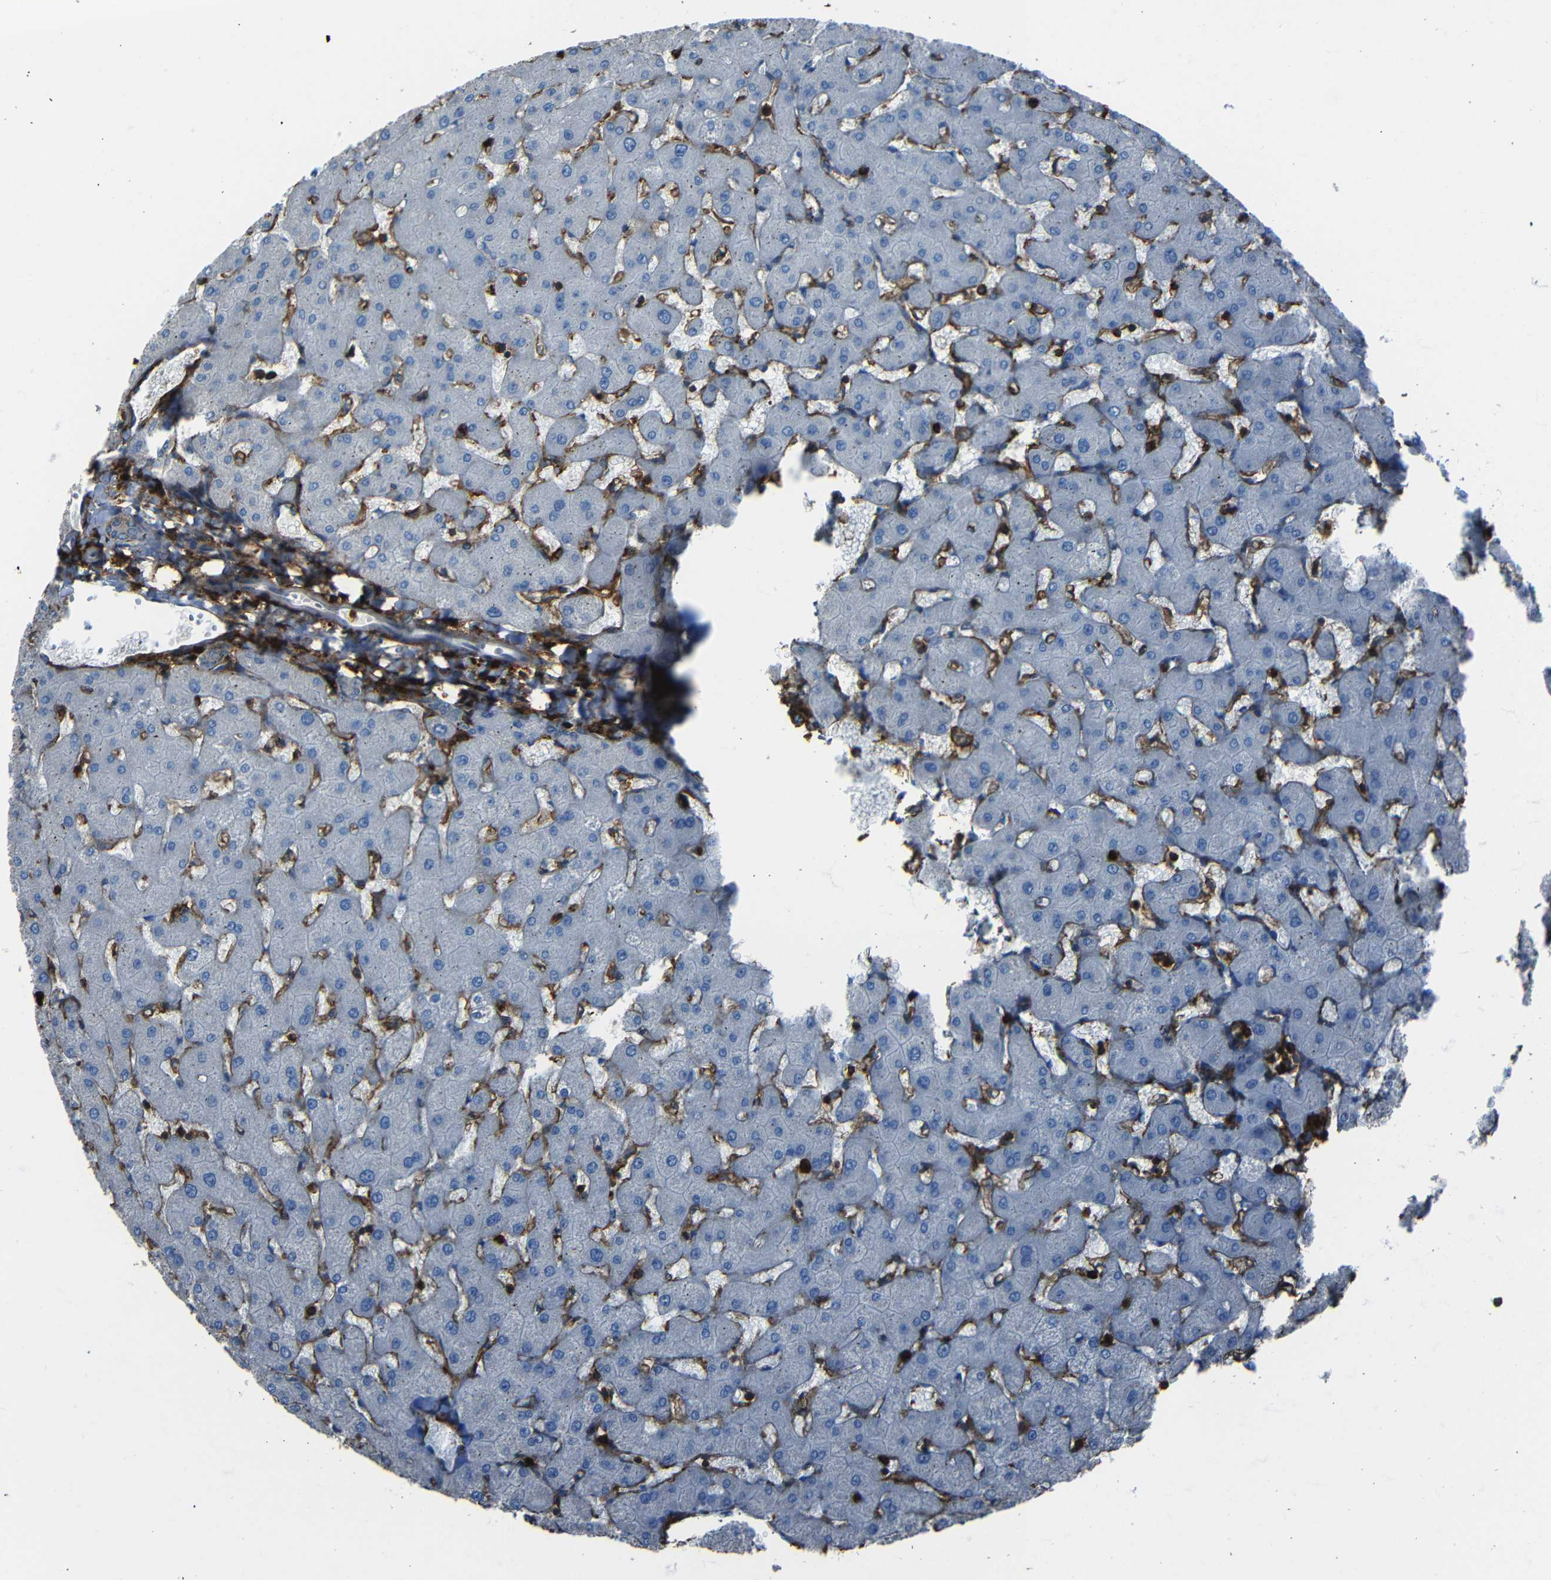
{"staining": {"intensity": "negative", "quantity": "none", "location": "none"}, "tissue": "liver", "cell_type": "Cholangiocytes", "image_type": "normal", "snomed": [{"axis": "morphology", "description": "Normal tissue, NOS"}, {"axis": "topography", "description": "Liver"}], "caption": "IHC image of normal liver: human liver stained with DAB (3,3'-diaminobenzidine) shows no significant protein staining in cholangiocytes.", "gene": "ADGRE5", "patient": {"sex": "female", "age": 63}}